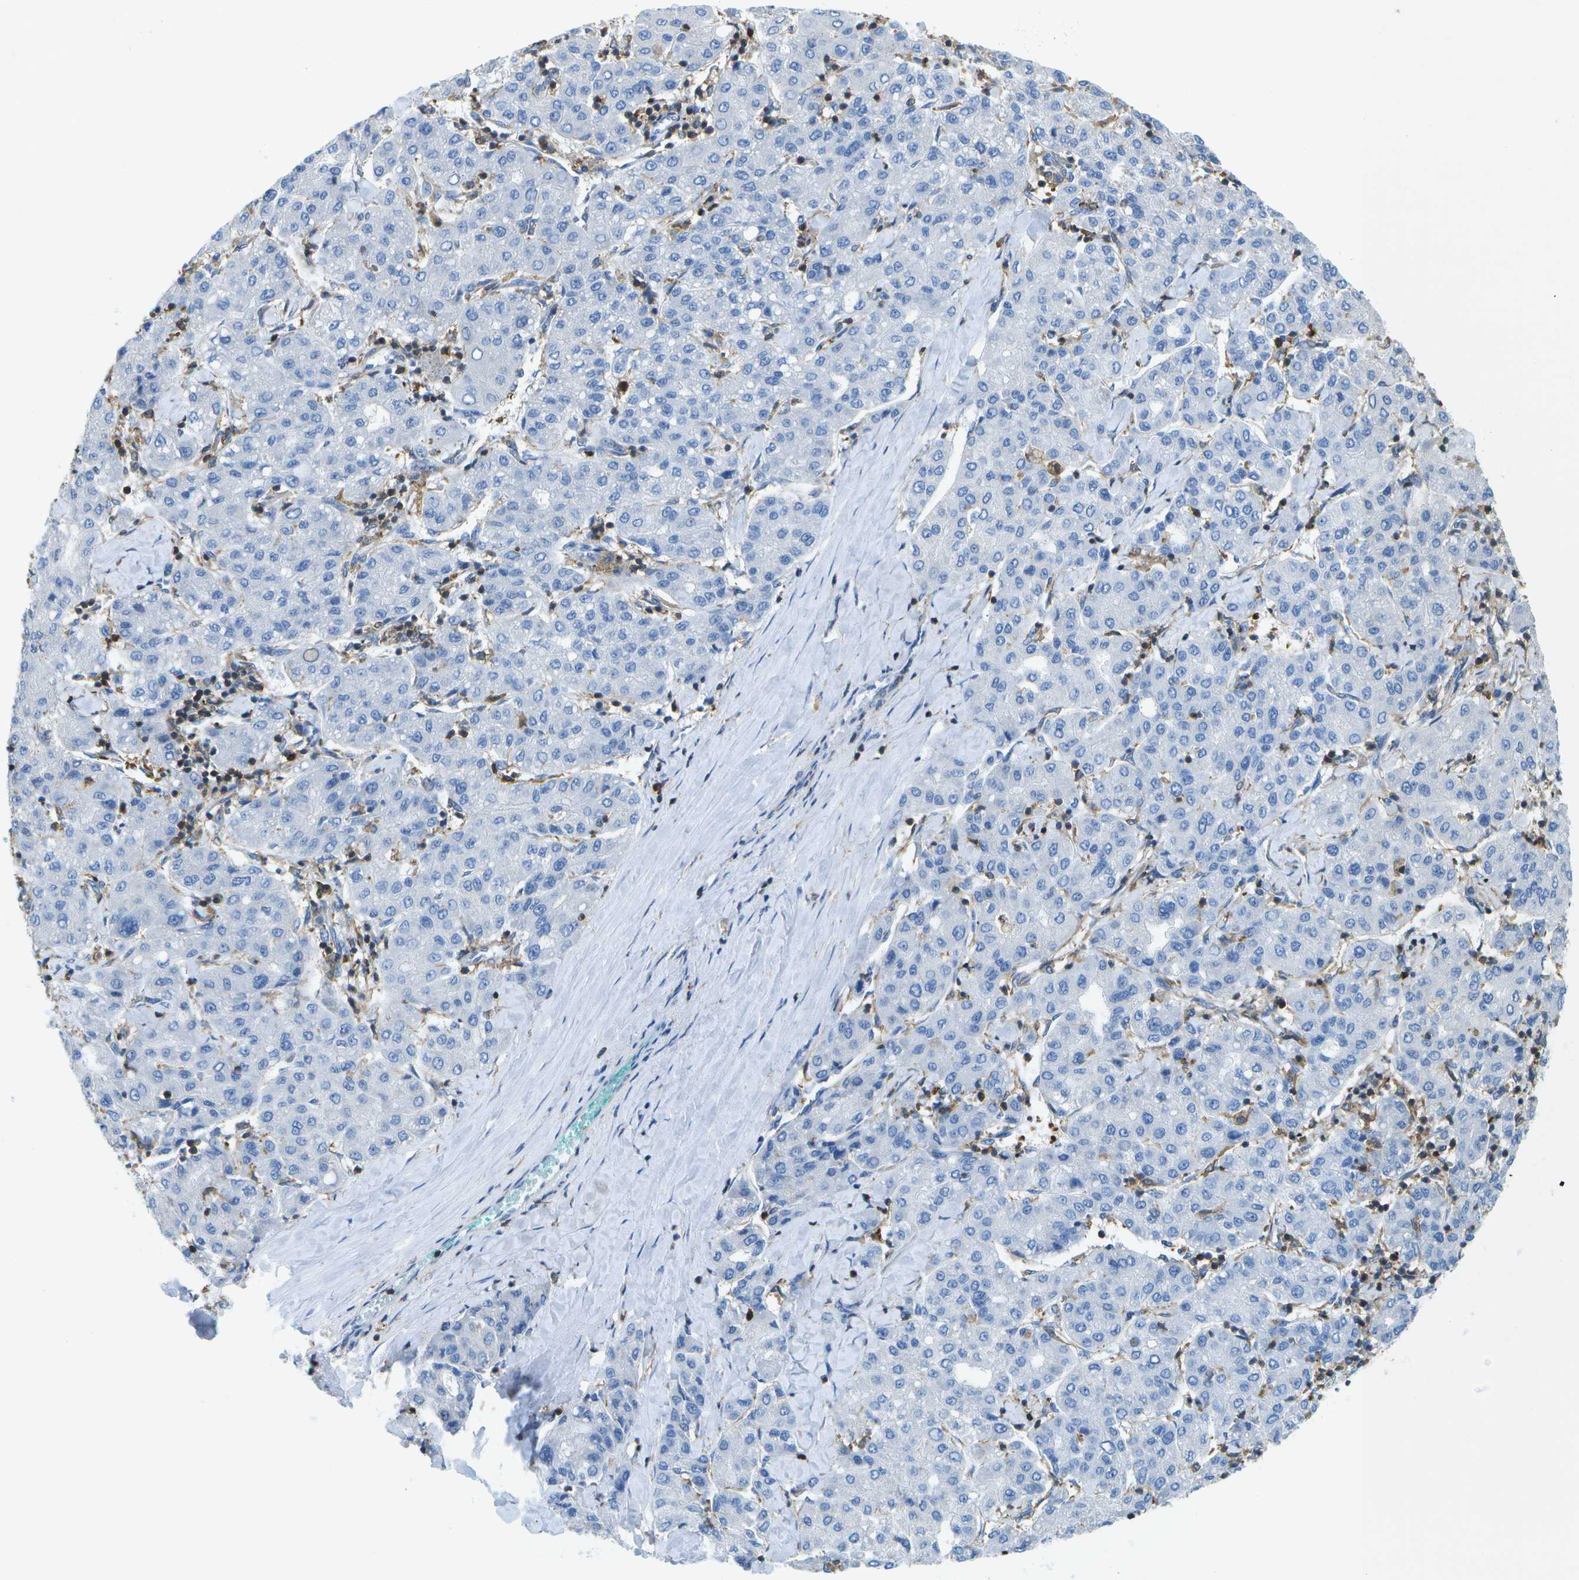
{"staining": {"intensity": "negative", "quantity": "none", "location": "none"}, "tissue": "liver cancer", "cell_type": "Tumor cells", "image_type": "cancer", "snomed": [{"axis": "morphology", "description": "Carcinoma, Hepatocellular, NOS"}, {"axis": "topography", "description": "Liver"}], "caption": "This histopathology image is of liver cancer (hepatocellular carcinoma) stained with immunohistochemistry to label a protein in brown with the nuclei are counter-stained blue. There is no staining in tumor cells.", "gene": "RCSD1", "patient": {"sex": "male", "age": 65}}